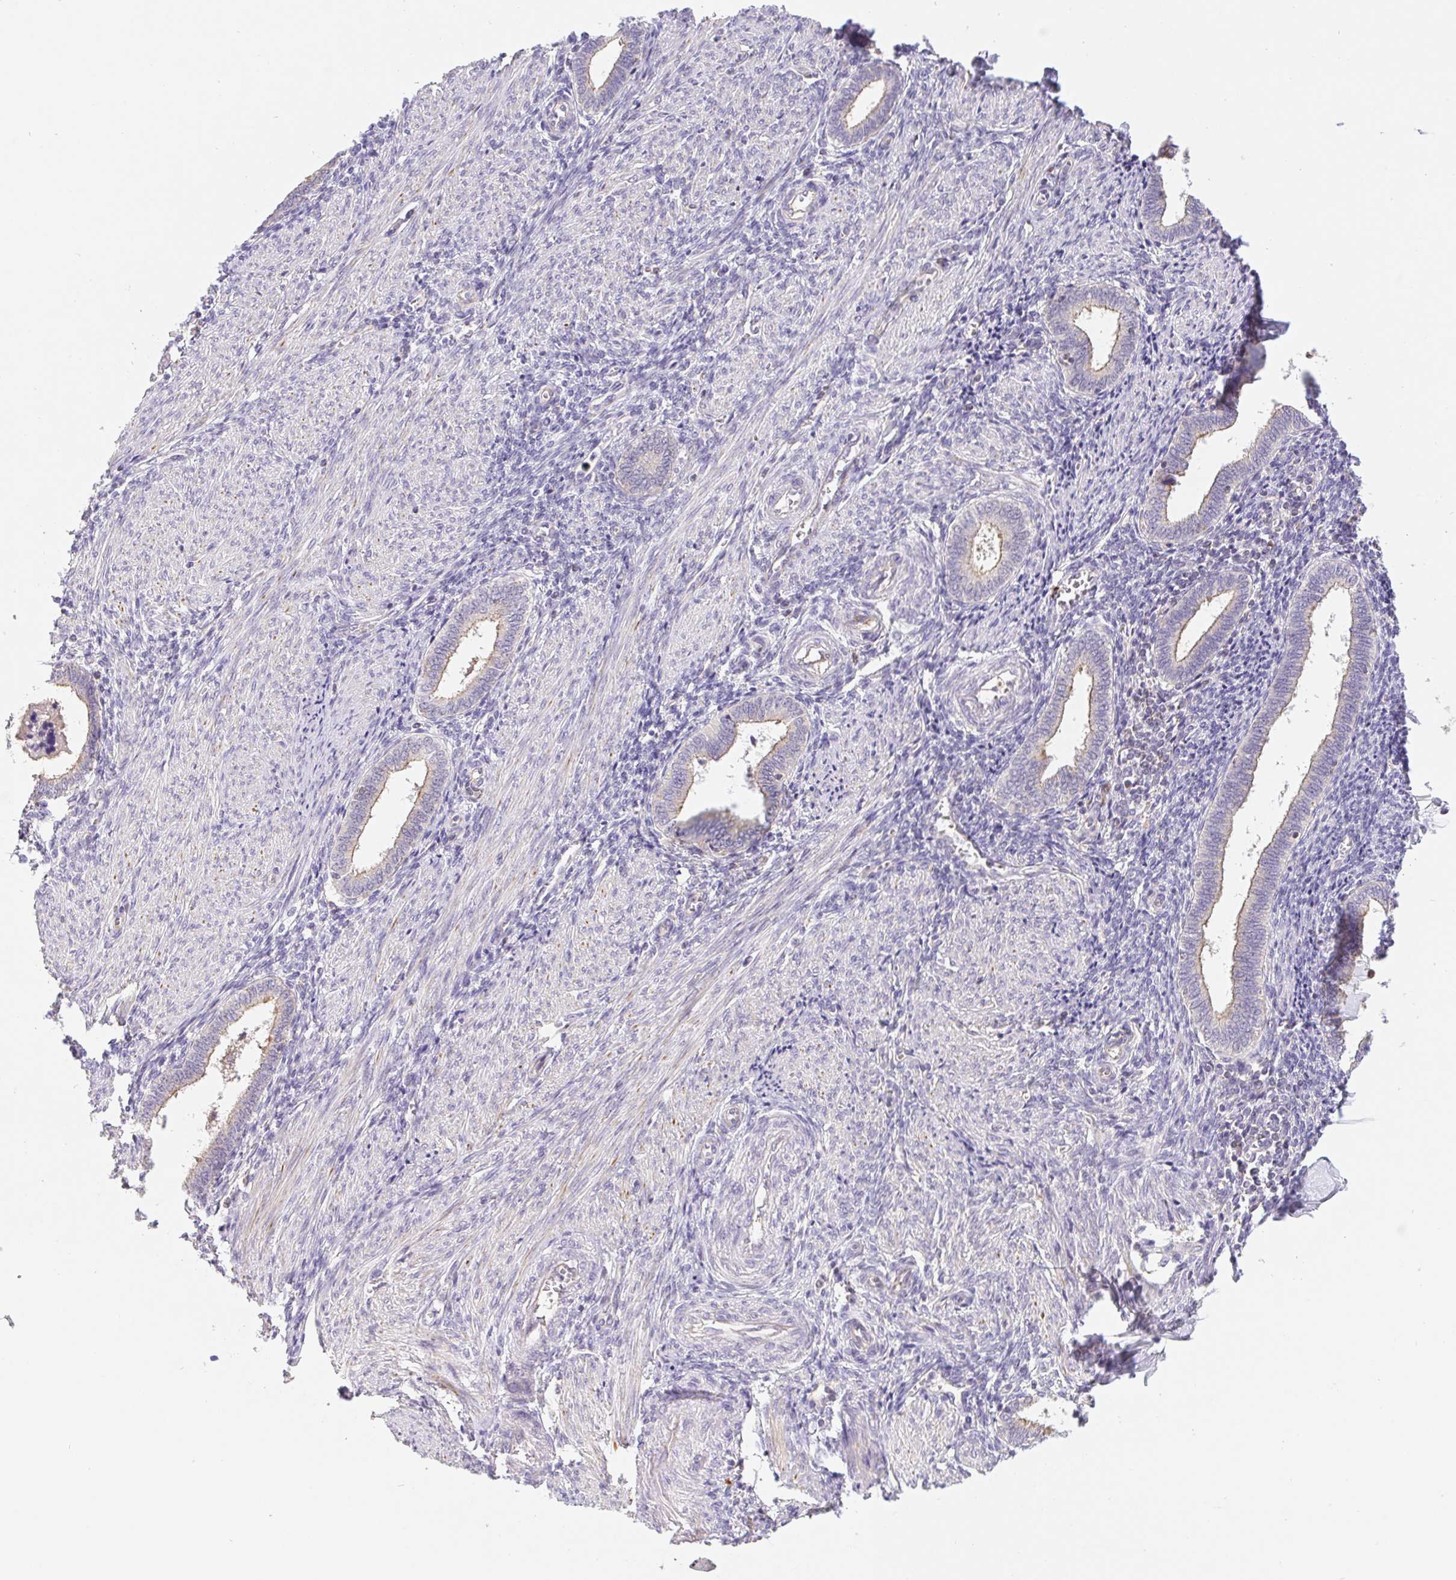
{"staining": {"intensity": "negative", "quantity": "none", "location": "none"}, "tissue": "endometrium", "cell_type": "Cells in endometrial stroma", "image_type": "normal", "snomed": [{"axis": "morphology", "description": "Normal tissue, NOS"}, {"axis": "topography", "description": "Endometrium"}], "caption": "Immunohistochemistry (IHC) micrograph of unremarkable human endometrium stained for a protein (brown), which reveals no expression in cells in endometrial stroma. Brightfield microscopy of IHC stained with DAB (3,3'-diaminobenzidine) (brown) and hematoxylin (blue), captured at high magnification.", "gene": "EMC6", "patient": {"sex": "female", "age": 42}}